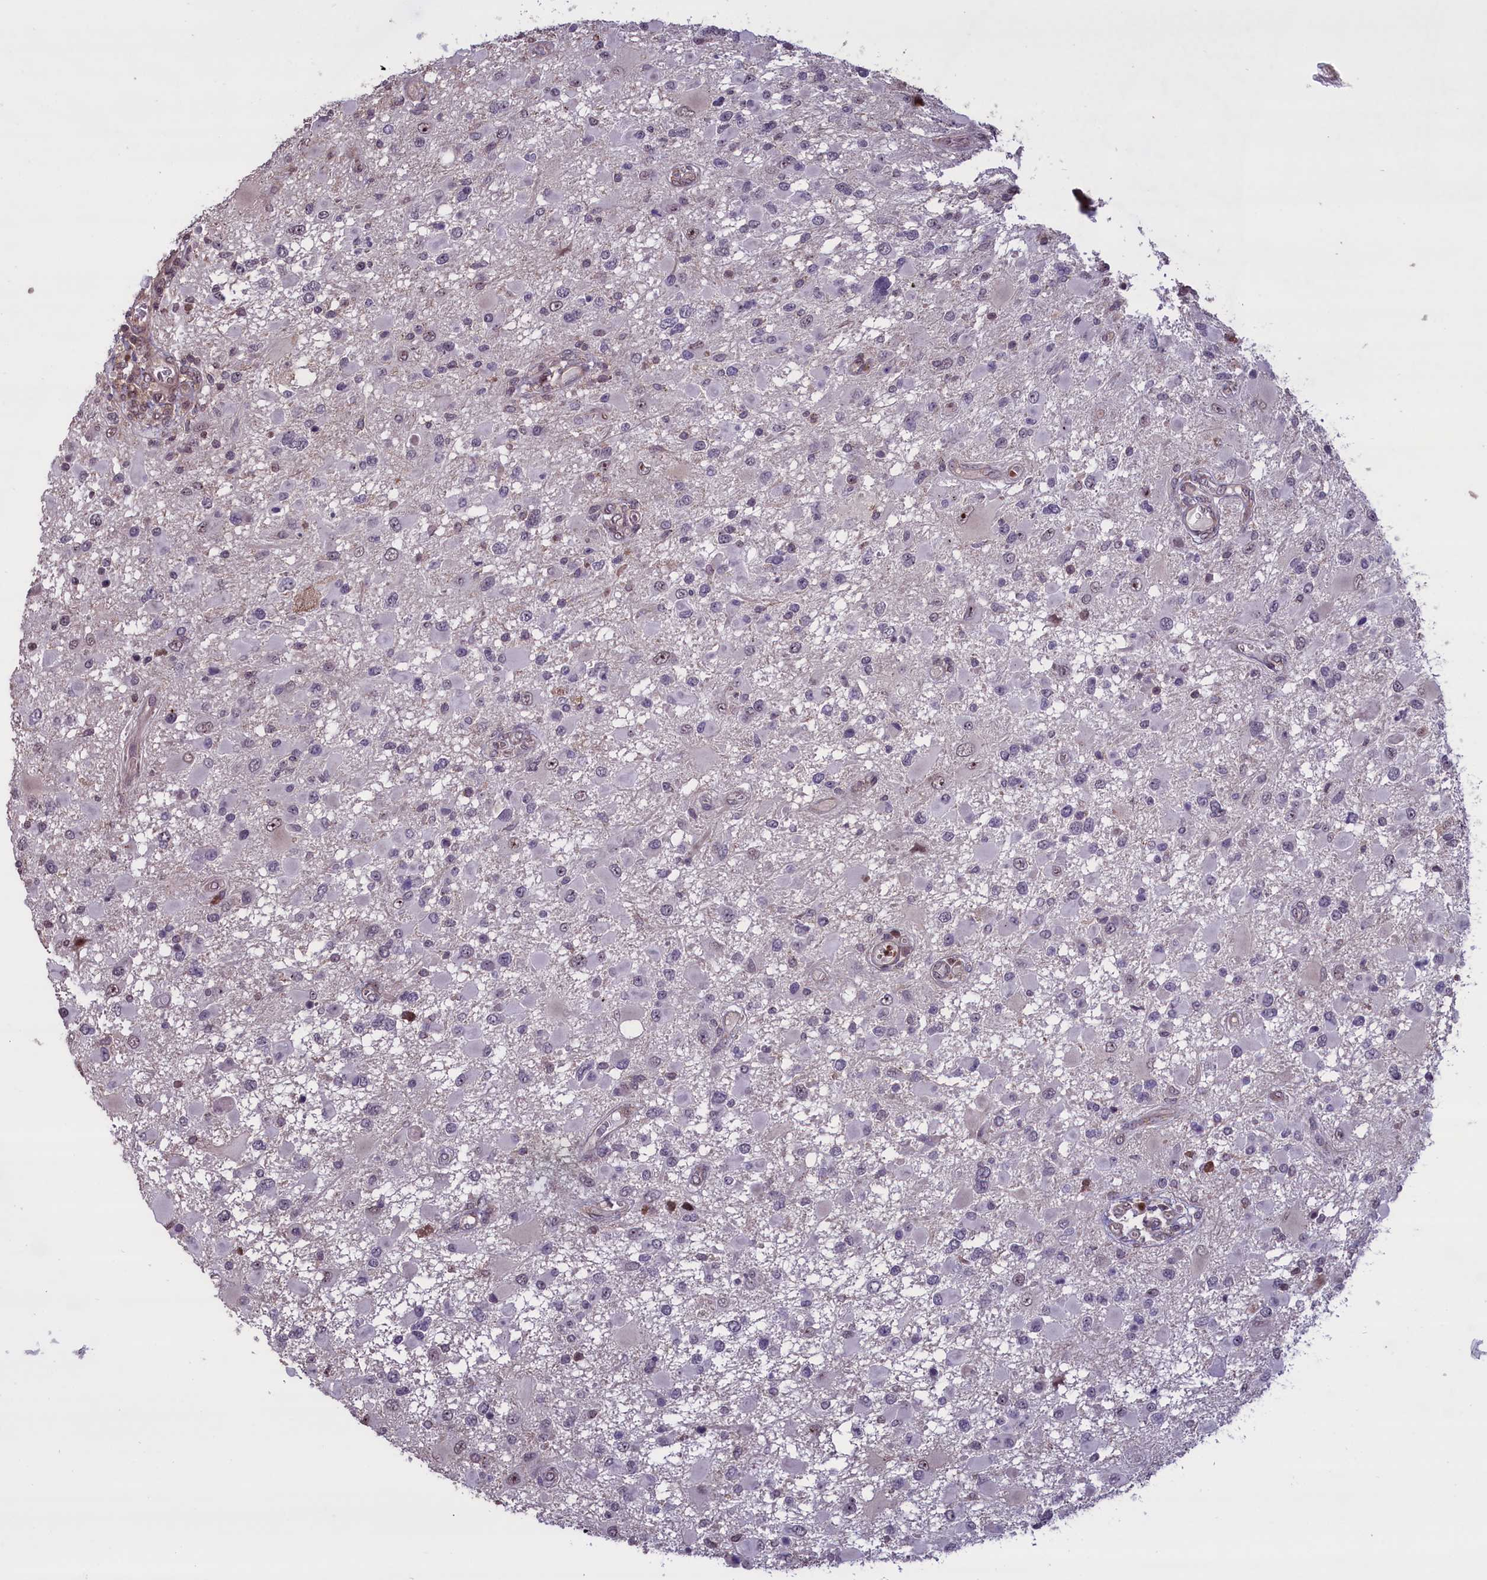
{"staining": {"intensity": "negative", "quantity": "none", "location": "none"}, "tissue": "glioma", "cell_type": "Tumor cells", "image_type": "cancer", "snomed": [{"axis": "morphology", "description": "Glioma, malignant, High grade"}, {"axis": "topography", "description": "Brain"}], "caption": "Micrograph shows no protein expression in tumor cells of glioma tissue.", "gene": "SHFL", "patient": {"sex": "male", "age": 53}}